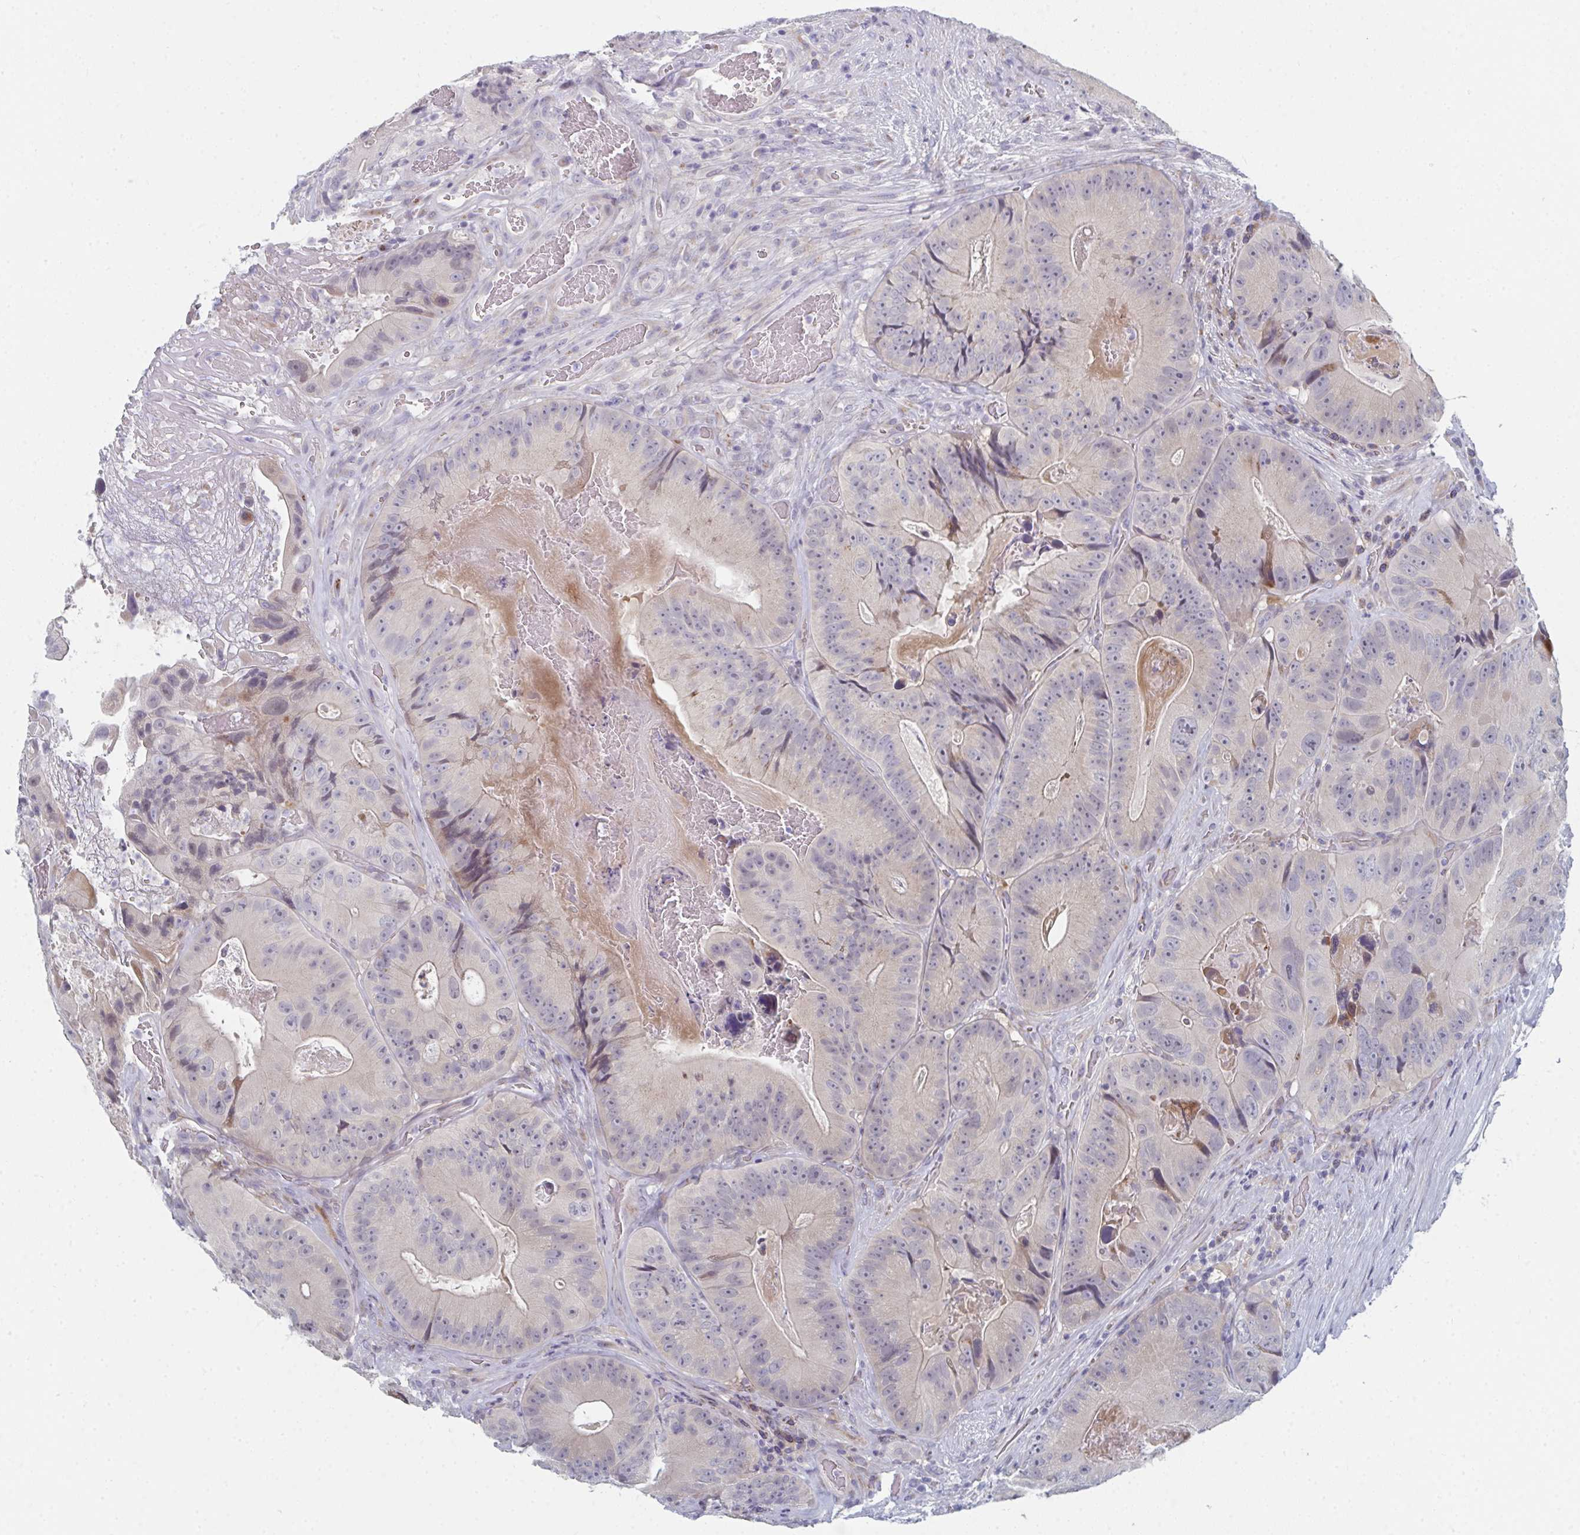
{"staining": {"intensity": "weak", "quantity": "<25%", "location": "cytoplasmic/membranous"}, "tissue": "colorectal cancer", "cell_type": "Tumor cells", "image_type": "cancer", "snomed": [{"axis": "morphology", "description": "Adenocarcinoma, NOS"}, {"axis": "topography", "description": "Colon"}], "caption": "Tumor cells show no significant staining in adenocarcinoma (colorectal).", "gene": "PSMG1", "patient": {"sex": "female", "age": 86}}